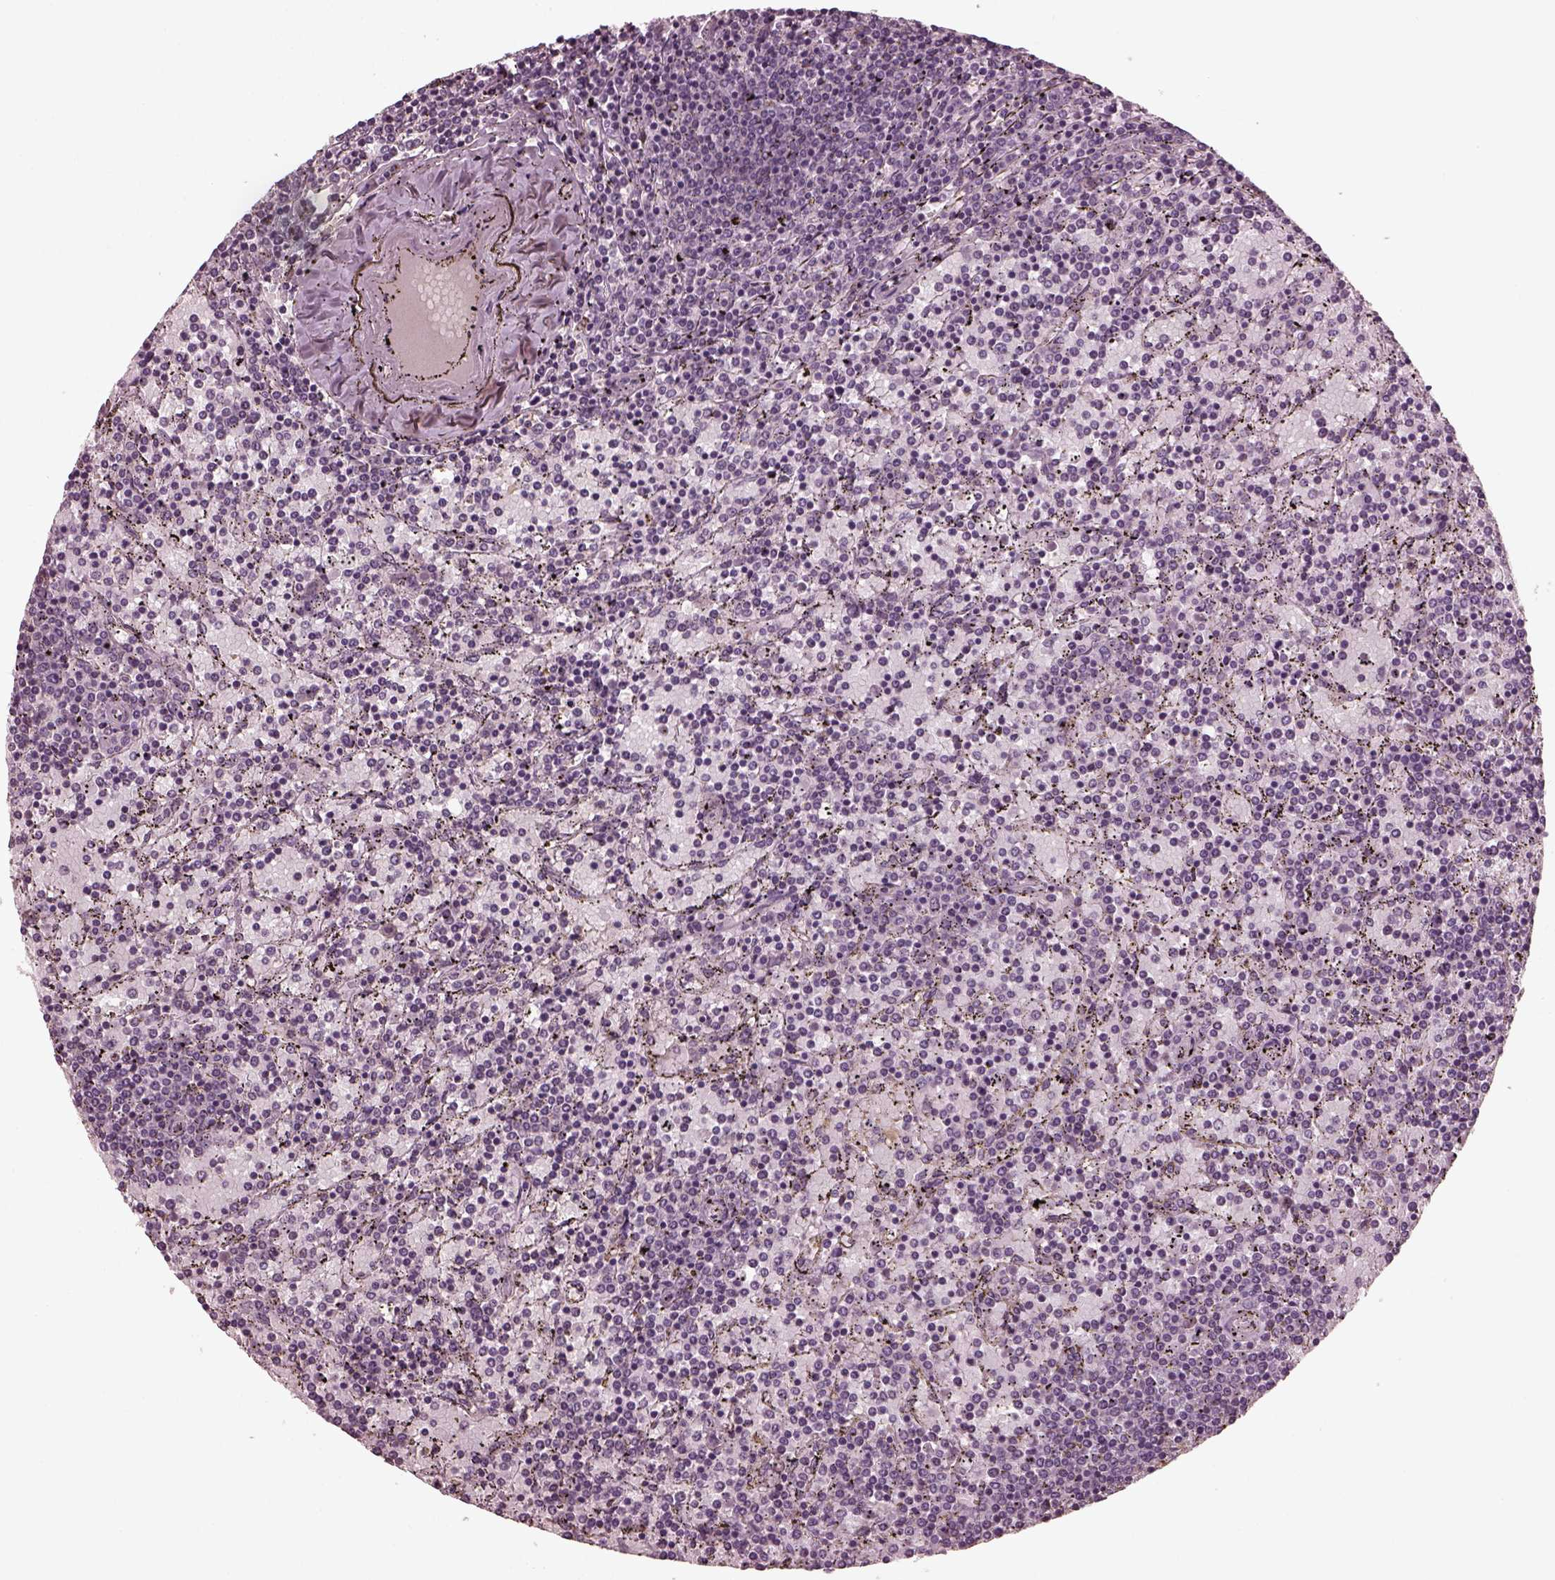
{"staining": {"intensity": "negative", "quantity": "none", "location": "none"}, "tissue": "lymphoma", "cell_type": "Tumor cells", "image_type": "cancer", "snomed": [{"axis": "morphology", "description": "Malignant lymphoma, non-Hodgkin's type, Low grade"}, {"axis": "topography", "description": "Spleen"}], "caption": "Protein analysis of lymphoma exhibits no significant expression in tumor cells. Brightfield microscopy of immunohistochemistry (IHC) stained with DAB (brown) and hematoxylin (blue), captured at high magnification.", "gene": "PORCN", "patient": {"sex": "female", "age": 77}}